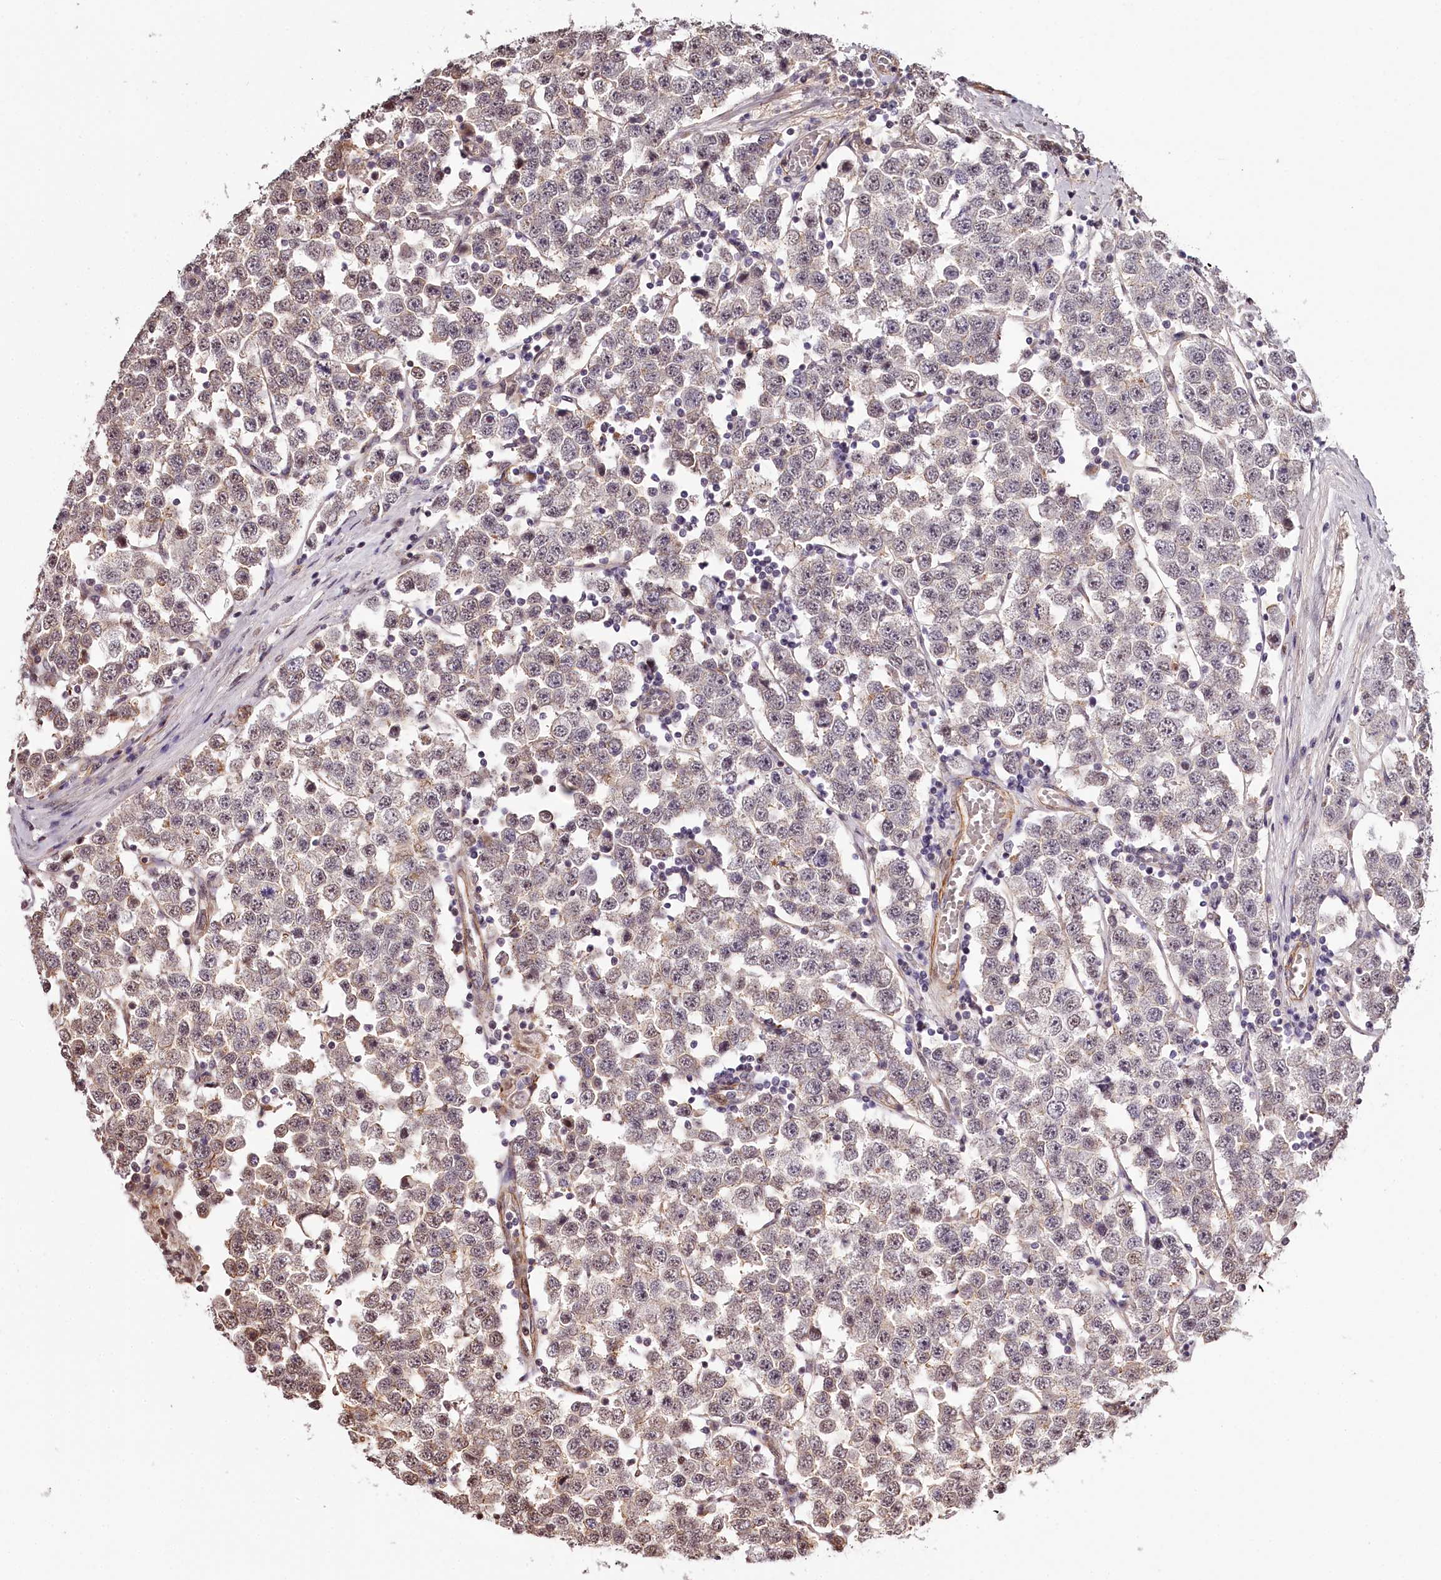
{"staining": {"intensity": "moderate", "quantity": "<25%", "location": "cytoplasmic/membranous"}, "tissue": "testis cancer", "cell_type": "Tumor cells", "image_type": "cancer", "snomed": [{"axis": "morphology", "description": "Seminoma, NOS"}, {"axis": "topography", "description": "Testis"}], "caption": "This is a micrograph of immunohistochemistry (IHC) staining of testis cancer (seminoma), which shows moderate positivity in the cytoplasmic/membranous of tumor cells.", "gene": "TTC33", "patient": {"sex": "male", "age": 28}}